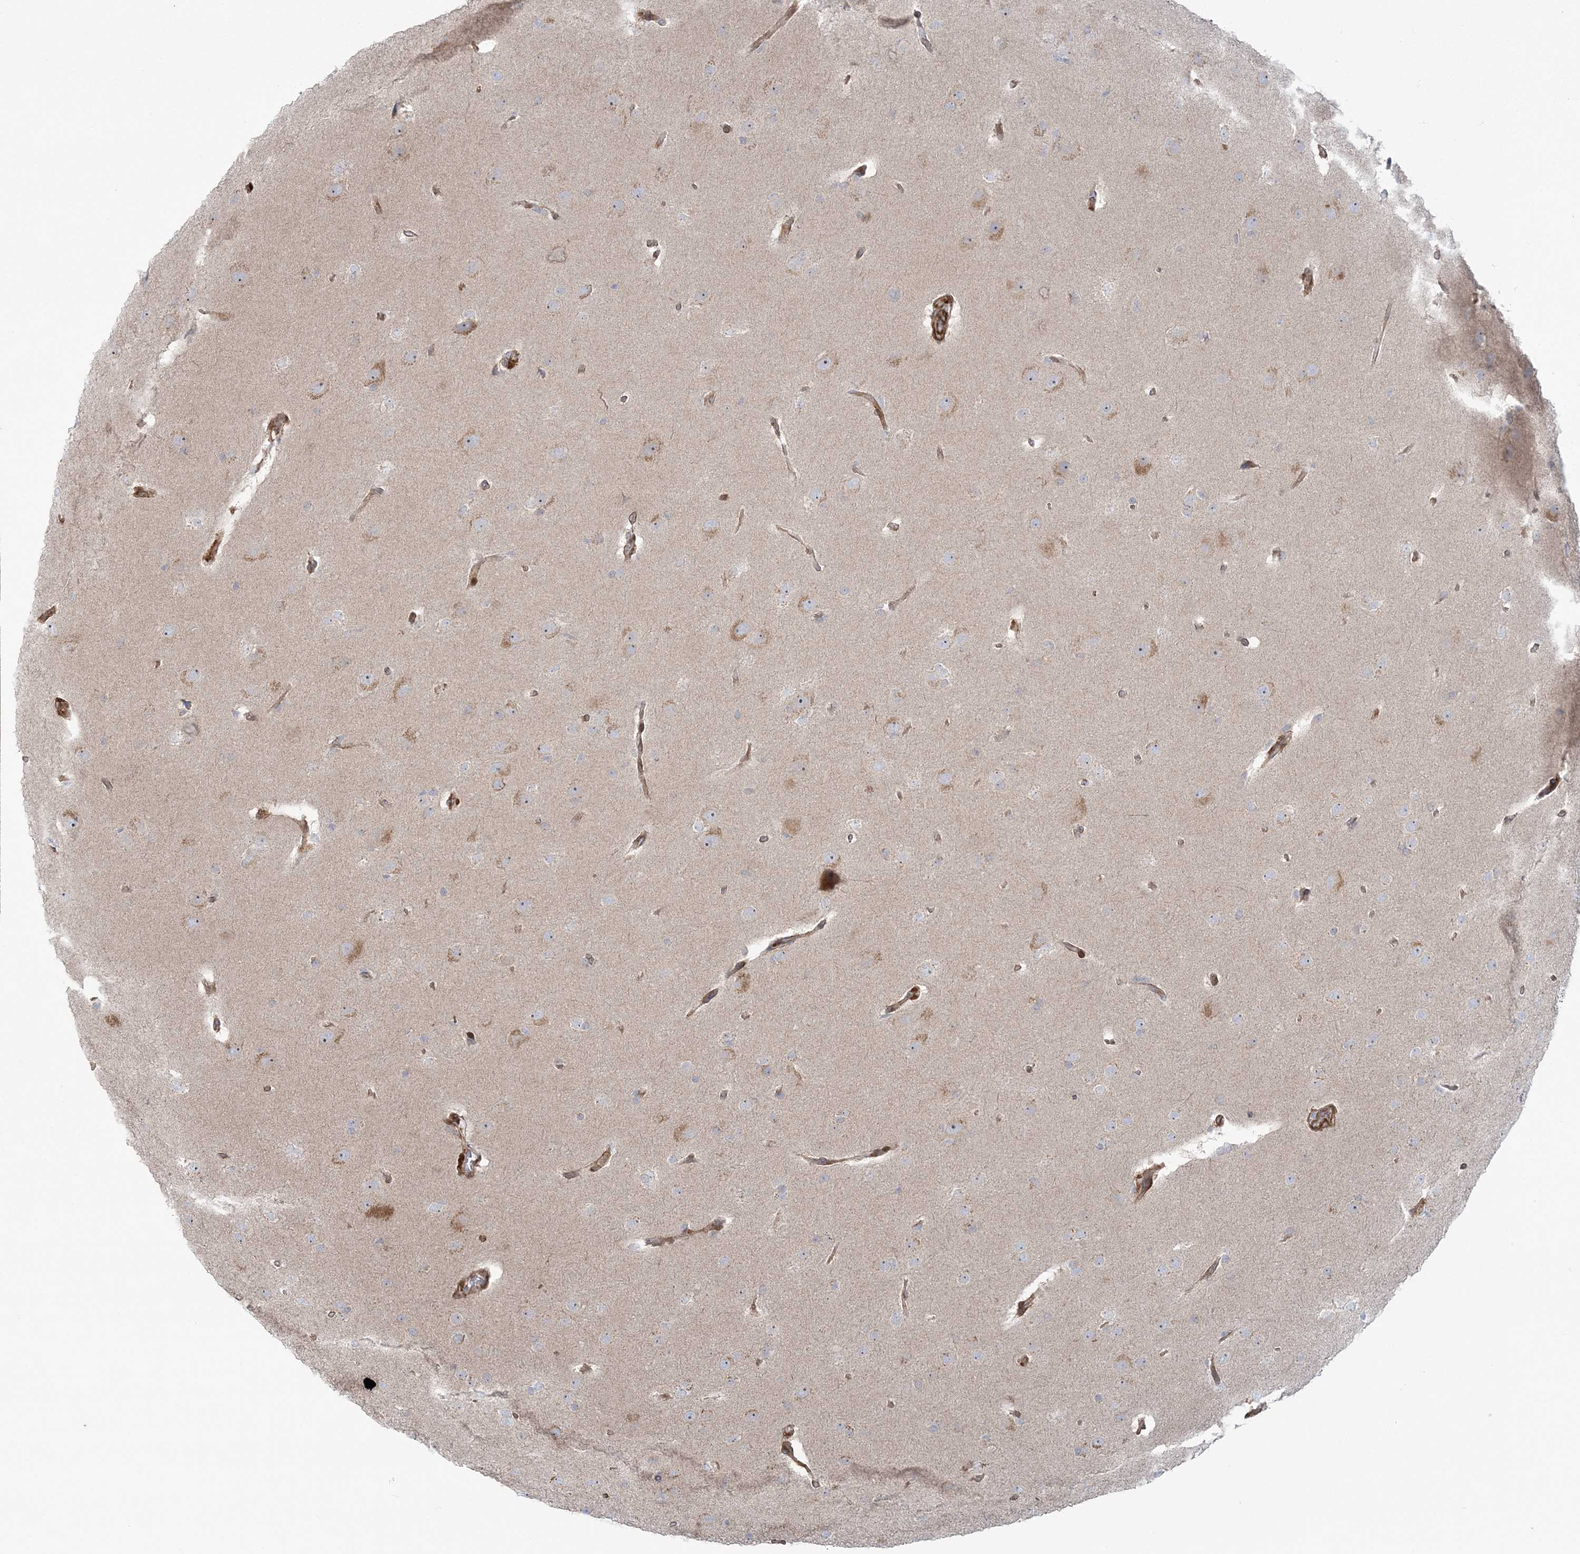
{"staining": {"intensity": "negative", "quantity": "none", "location": "none"}, "tissue": "glioma", "cell_type": "Tumor cells", "image_type": "cancer", "snomed": [{"axis": "morphology", "description": "Glioma, malignant, Low grade"}, {"axis": "topography", "description": "Brain"}], "caption": "Tumor cells show no significant protein positivity in glioma.", "gene": "NUDT9", "patient": {"sex": "female", "age": 37}}